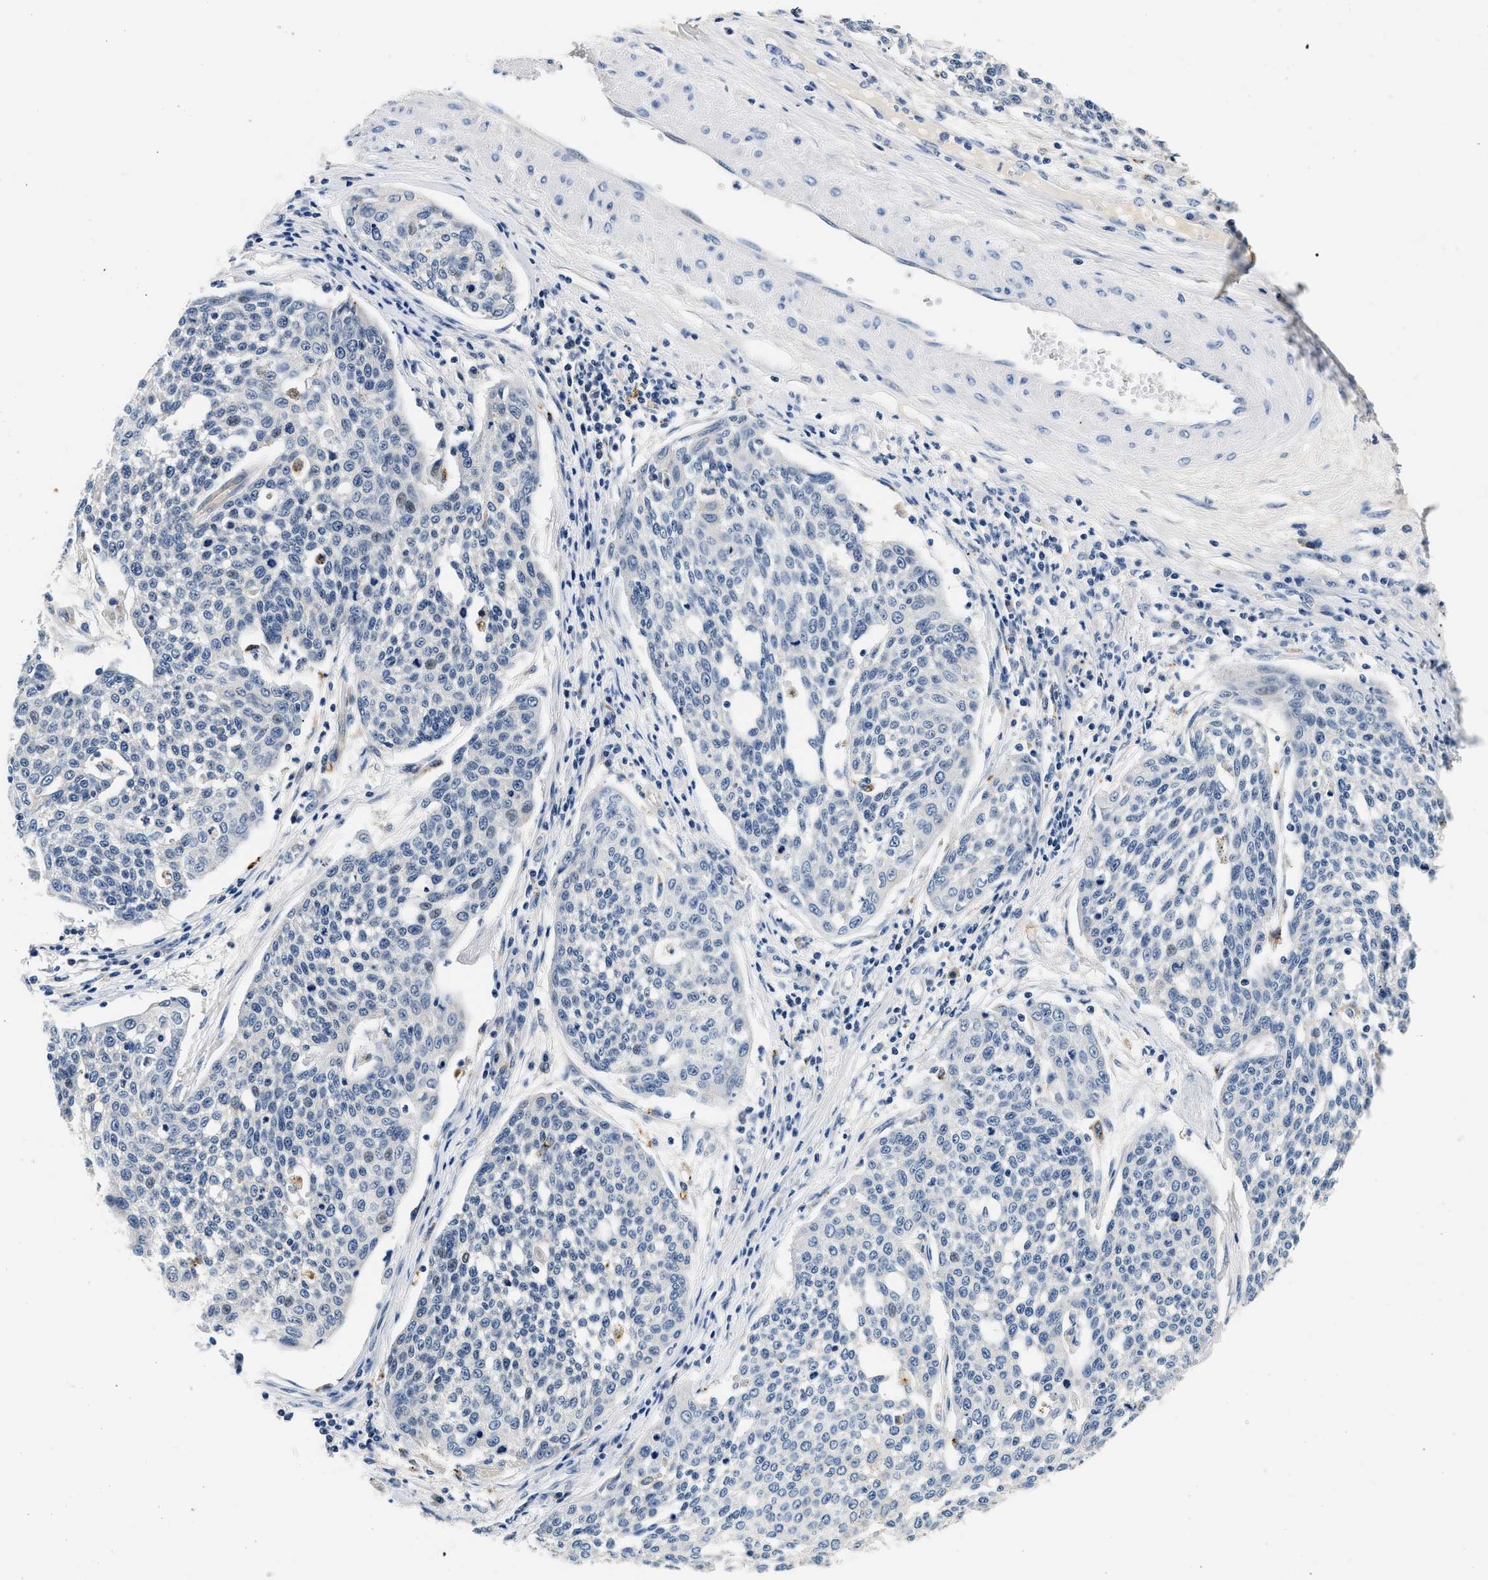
{"staining": {"intensity": "negative", "quantity": "none", "location": "none"}, "tissue": "cervical cancer", "cell_type": "Tumor cells", "image_type": "cancer", "snomed": [{"axis": "morphology", "description": "Squamous cell carcinoma, NOS"}, {"axis": "topography", "description": "Cervix"}], "caption": "There is no significant positivity in tumor cells of cervical cancer (squamous cell carcinoma).", "gene": "MED22", "patient": {"sex": "female", "age": 34}}